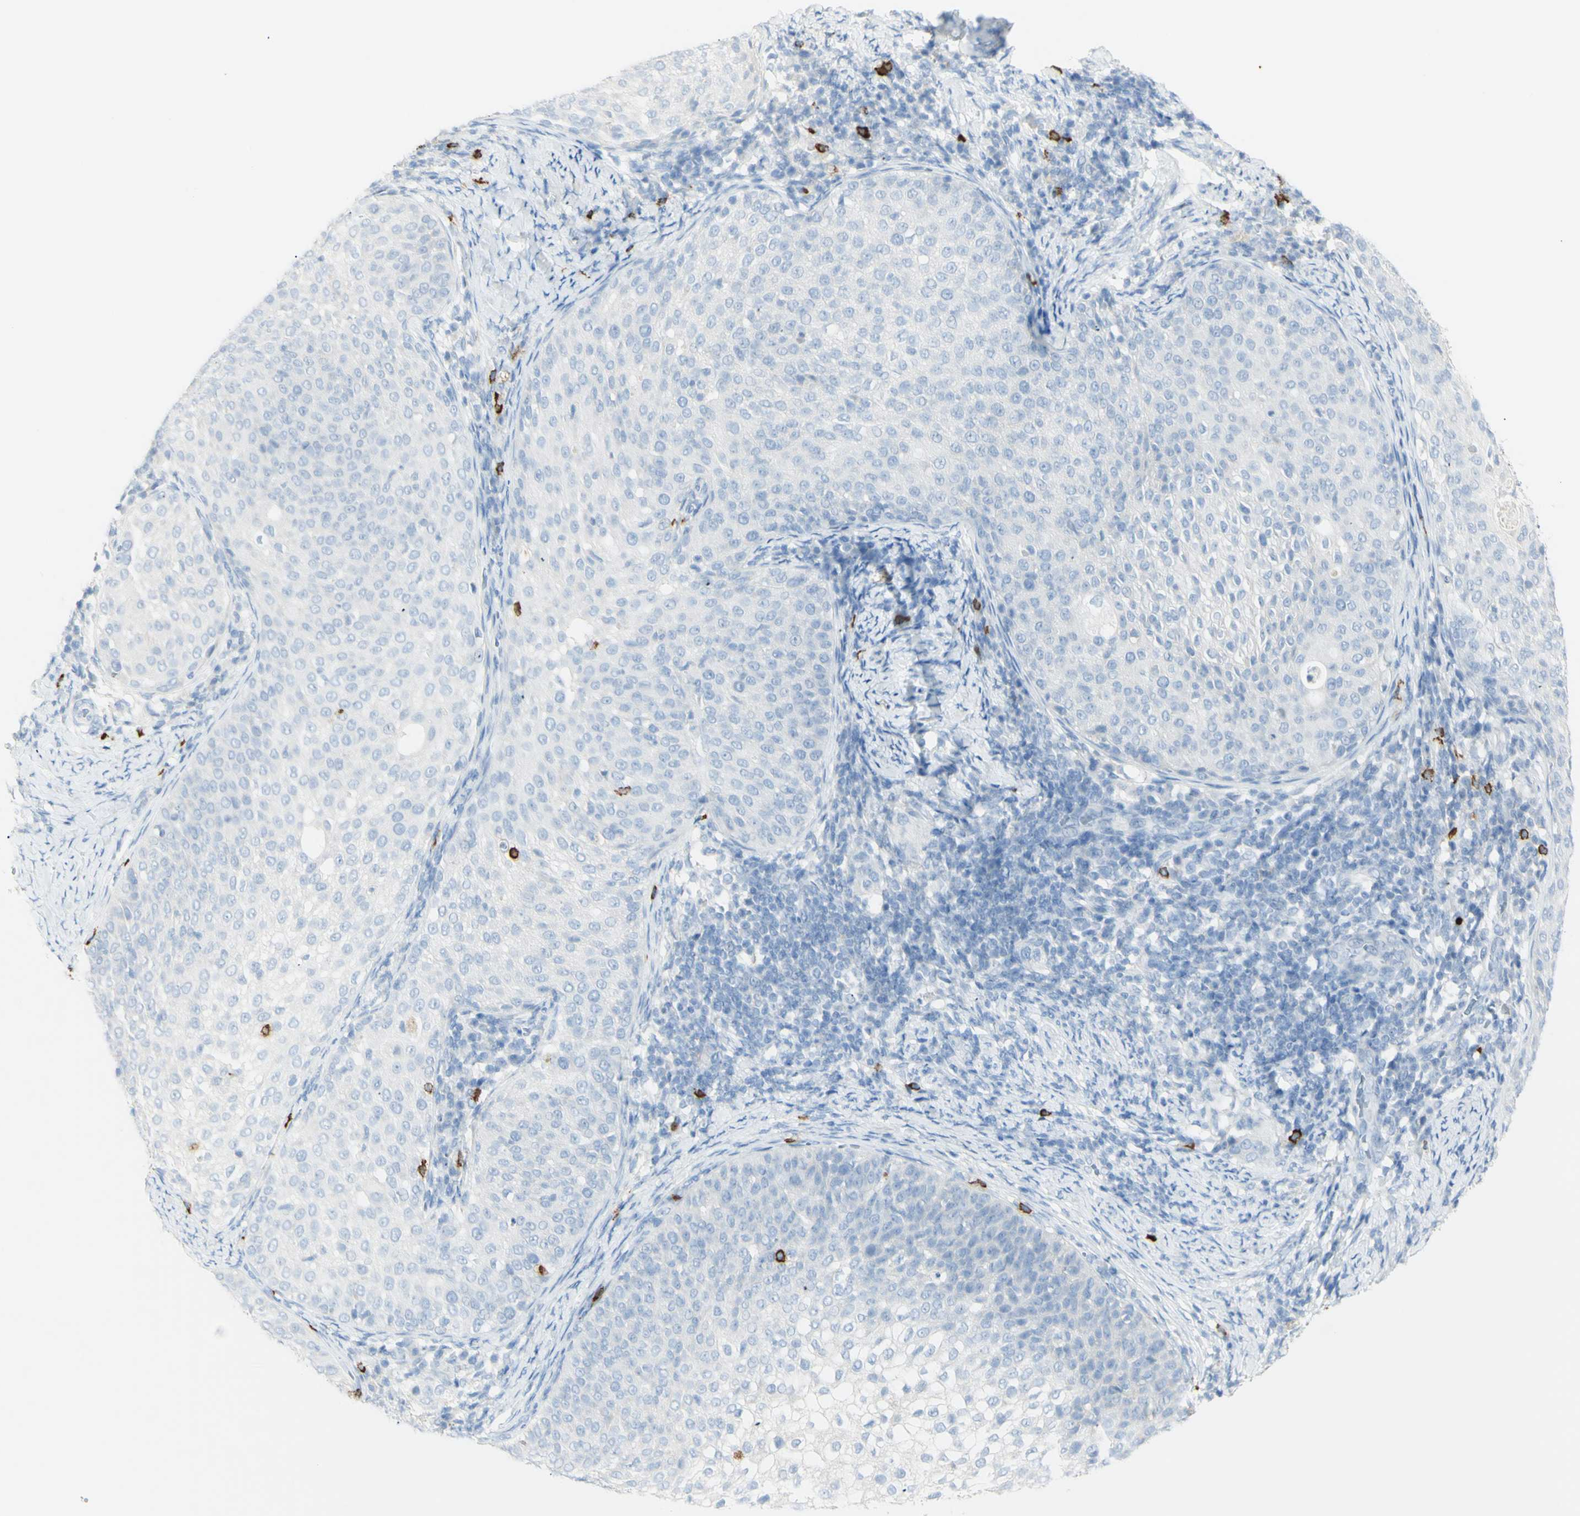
{"staining": {"intensity": "negative", "quantity": "none", "location": "none"}, "tissue": "cervical cancer", "cell_type": "Tumor cells", "image_type": "cancer", "snomed": [{"axis": "morphology", "description": "Squamous cell carcinoma, NOS"}, {"axis": "topography", "description": "Cervix"}], "caption": "Immunohistochemistry (IHC) micrograph of human cervical cancer stained for a protein (brown), which displays no positivity in tumor cells.", "gene": "LETM1", "patient": {"sex": "female", "age": 51}}